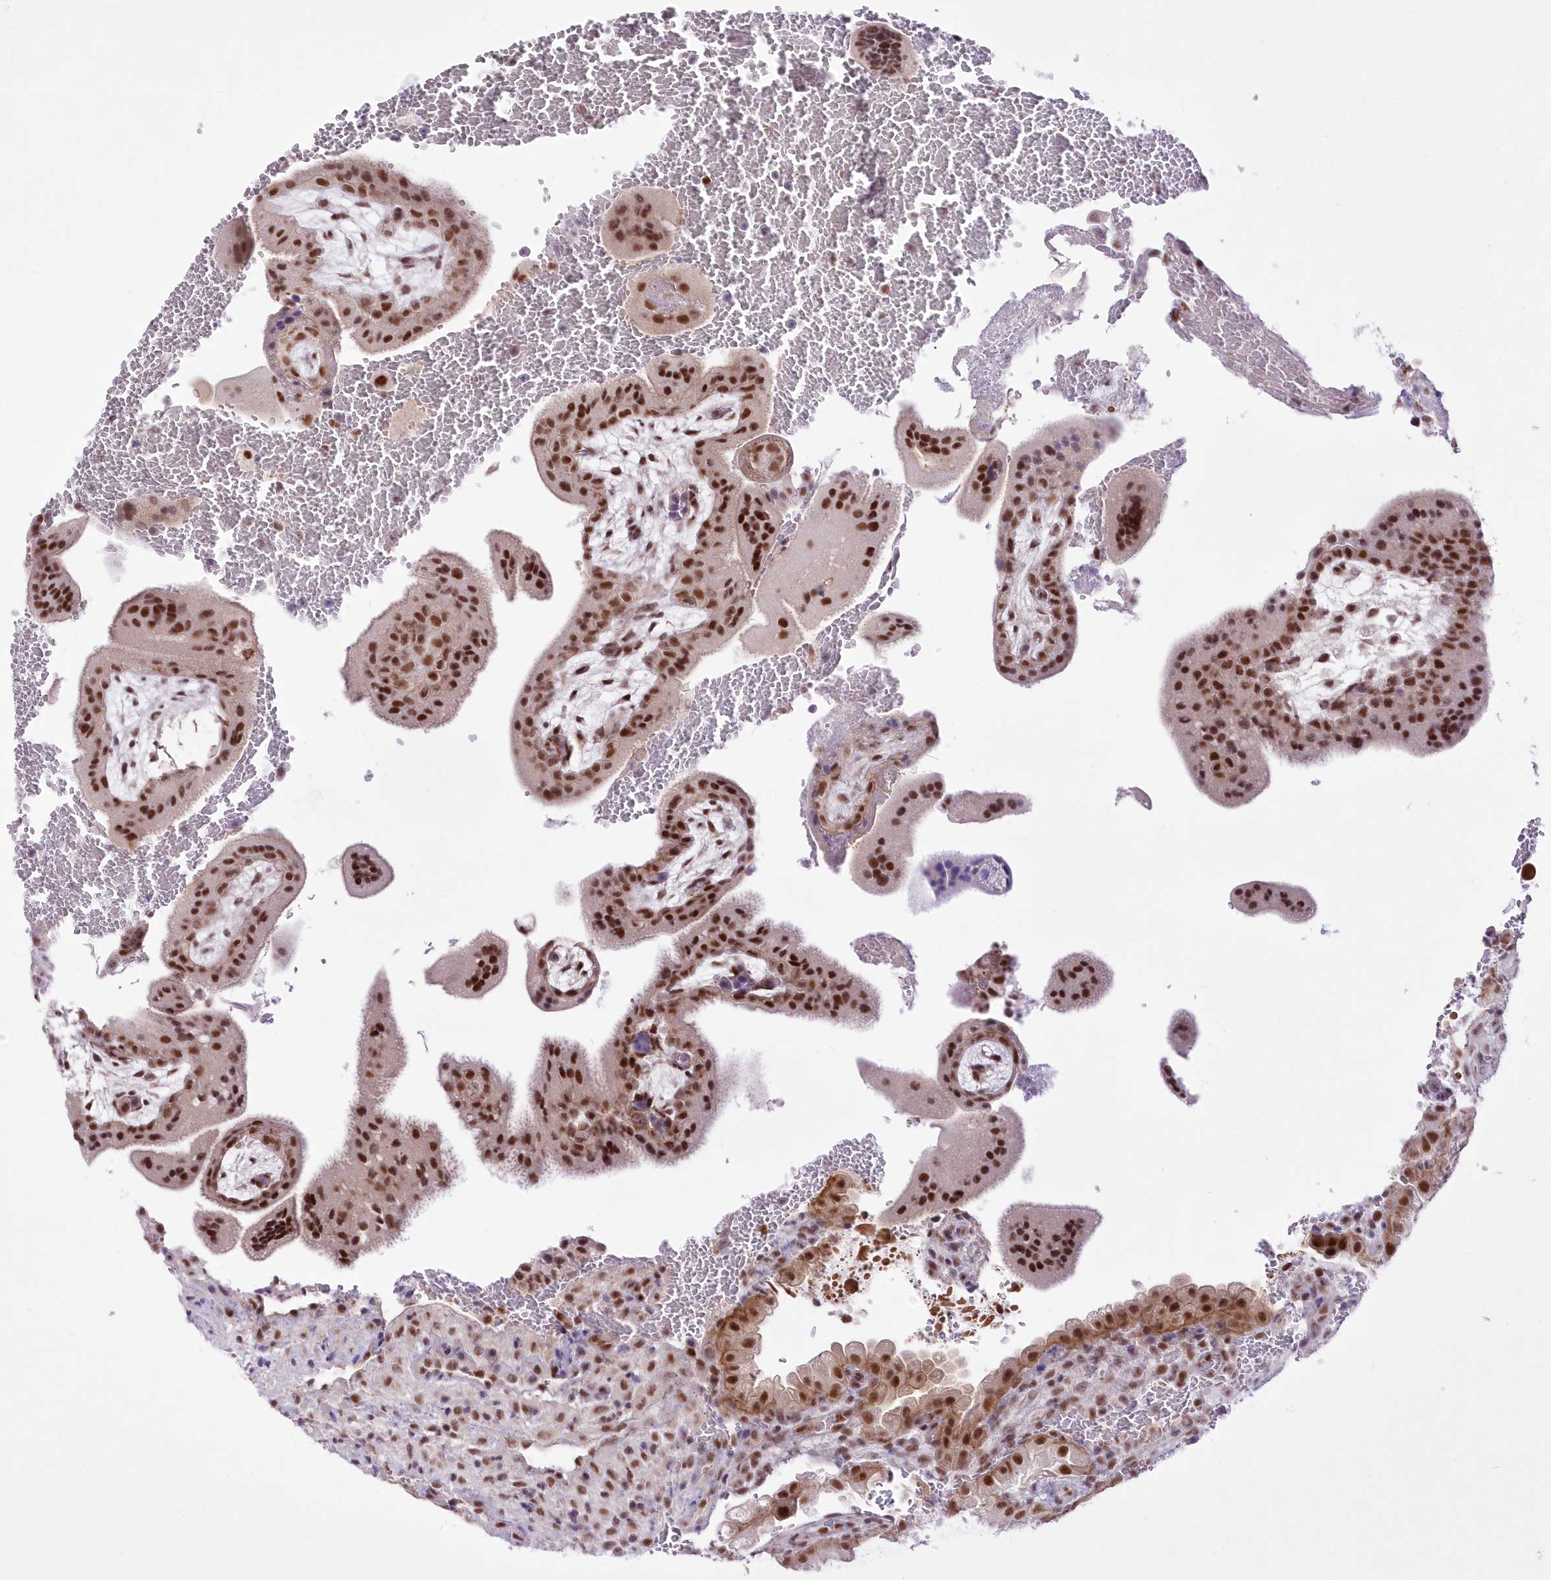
{"staining": {"intensity": "moderate", "quantity": ">75%", "location": "nuclear"}, "tissue": "placenta", "cell_type": "Decidual cells", "image_type": "normal", "snomed": [{"axis": "morphology", "description": "Normal tissue, NOS"}, {"axis": "topography", "description": "Placenta"}], "caption": "Moderate nuclear positivity is present in approximately >75% of decidual cells in benign placenta. (DAB (3,3'-diaminobenzidine) = brown stain, brightfield microscopy at high magnification).", "gene": "NSUN2", "patient": {"sex": "female", "age": 35}}